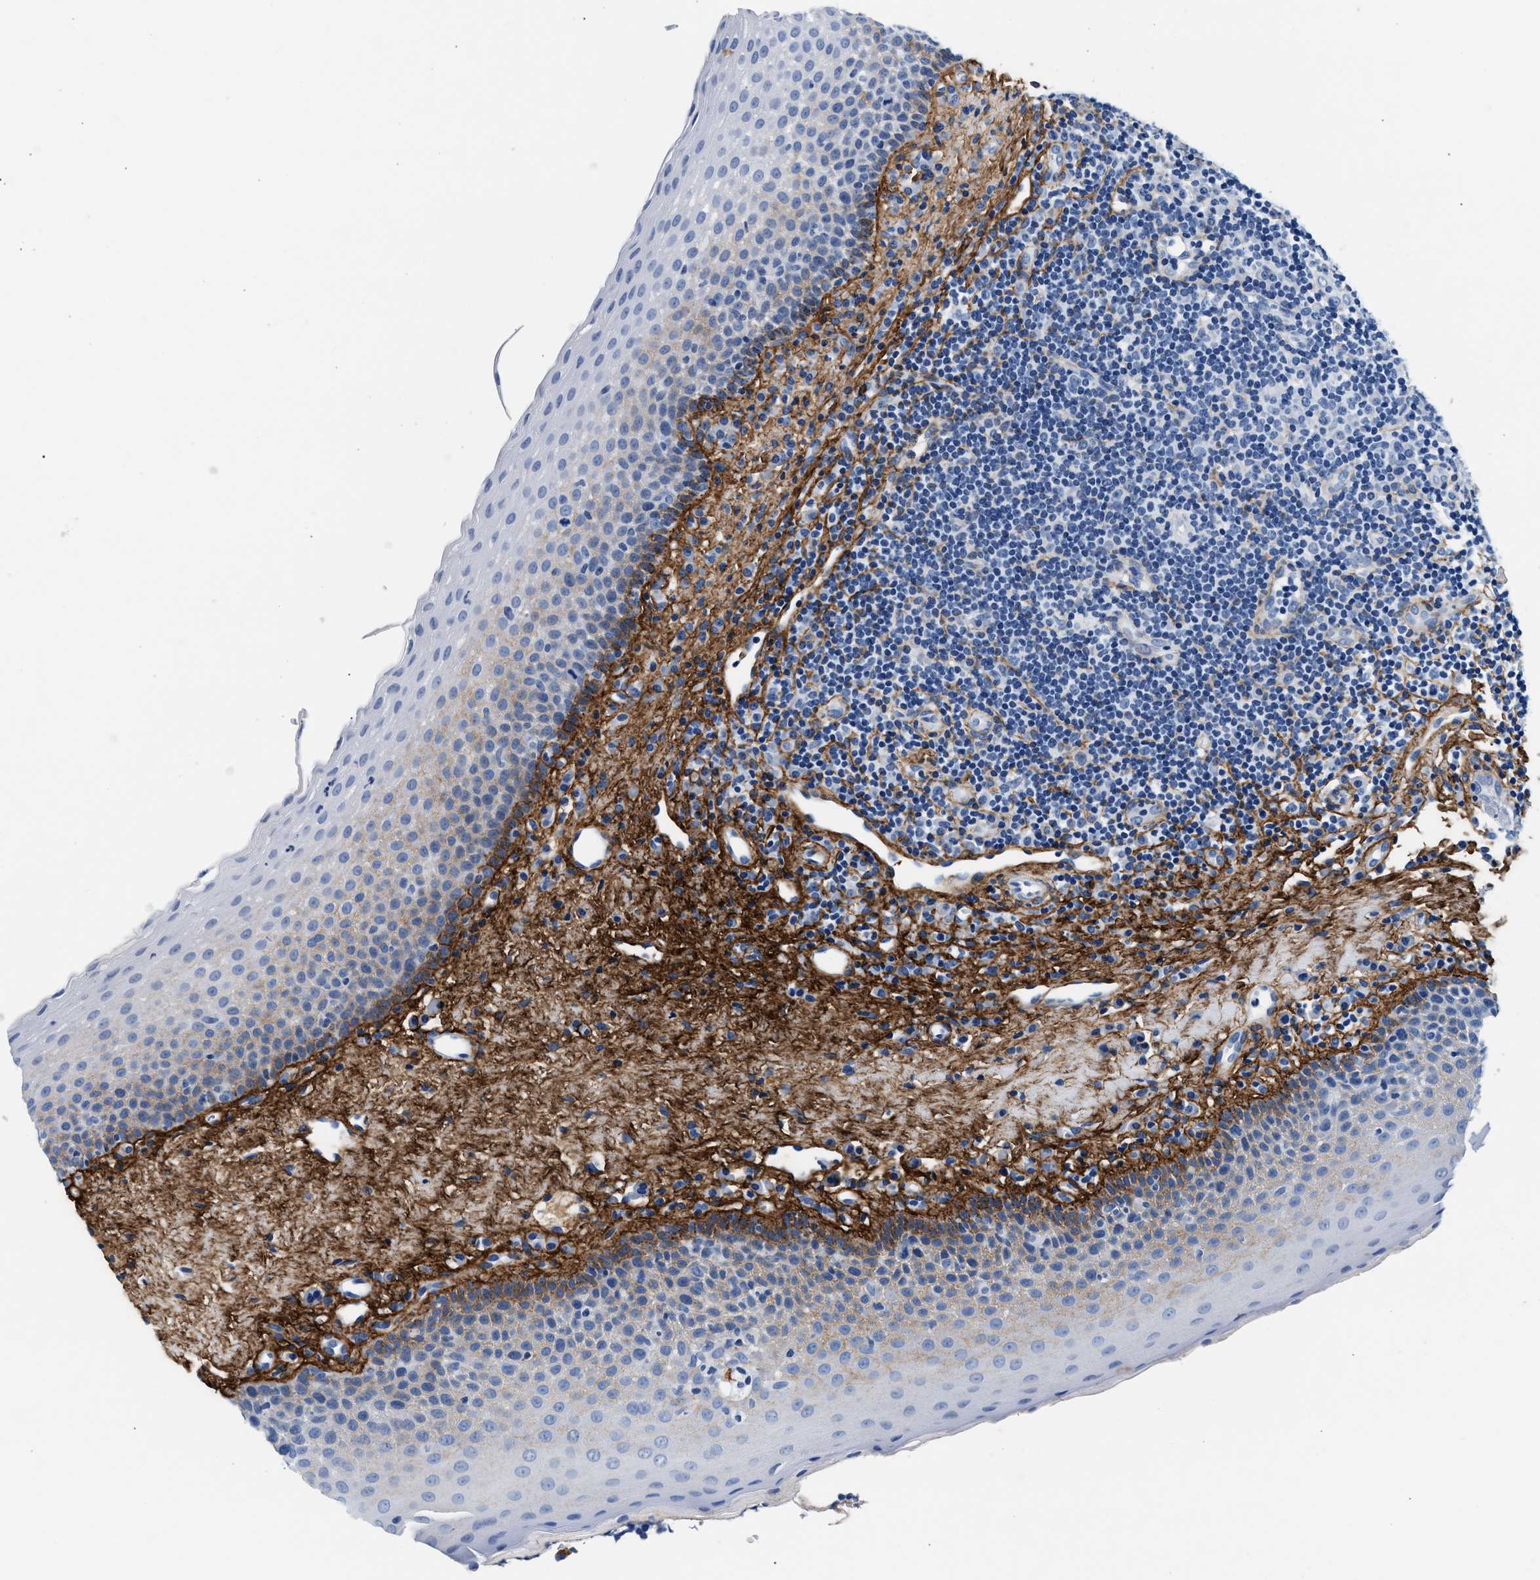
{"staining": {"intensity": "negative", "quantity": "none", "location": "none"}, "tissue": "tonsil", "cell_type": "Germinal center cells", "image_type": "normal", "snomed": [{"axis": "morphology", "description": "Normal tissue, NOS"}, {"axis": "topography", "description": "Tonsil"}], "caption": "This is a histopathology image of immunohistochemistry staining of benign tonsil, which shows no expression in germinal center cells.", "gene": "TNR", "patient": {"sex": "male", "age": 17}}